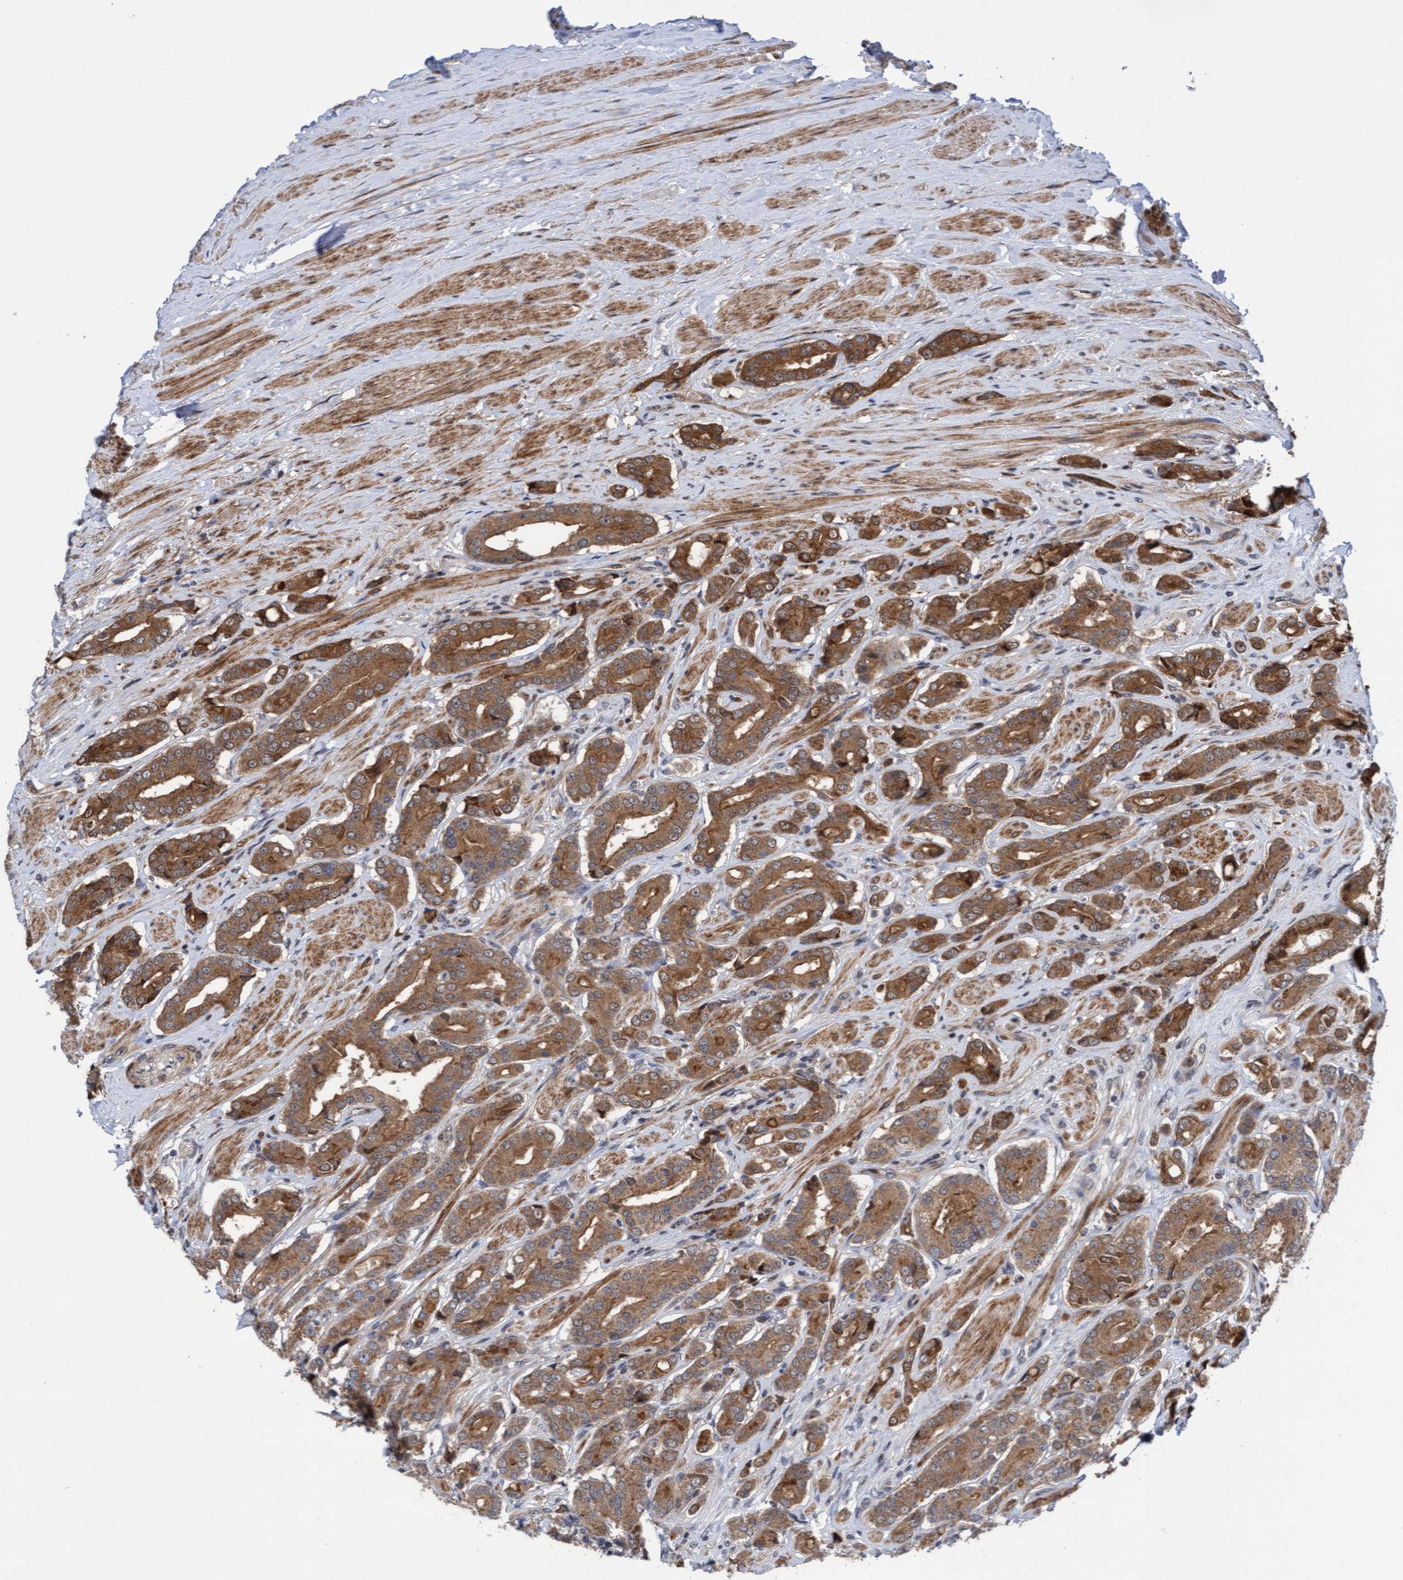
{"staining": {"intensity": "moderate", "quantity": ">75%", "location": "cytoplasmic/membranous"}, "tissue": "prostate cancer", "cell_type": "Tumor cells", "image_type": "cancer", "snomed": [{"axis": "morphology", "description": "Adenocarcinoma, High grade"}, {"axis": "topography", "description": "Prostate"}], "caption": "Moderate cytoplasmic/membranous expression is identified in about >75% of tumor cells in high-grade adenocarcinoma (prostate). Using DAB (brown) and hematoxylin (blue) stains, captured at high magnification using brightfield microscopy.", "gene": "ITFG1", "patient": {"sex": "male", "age": 71}}